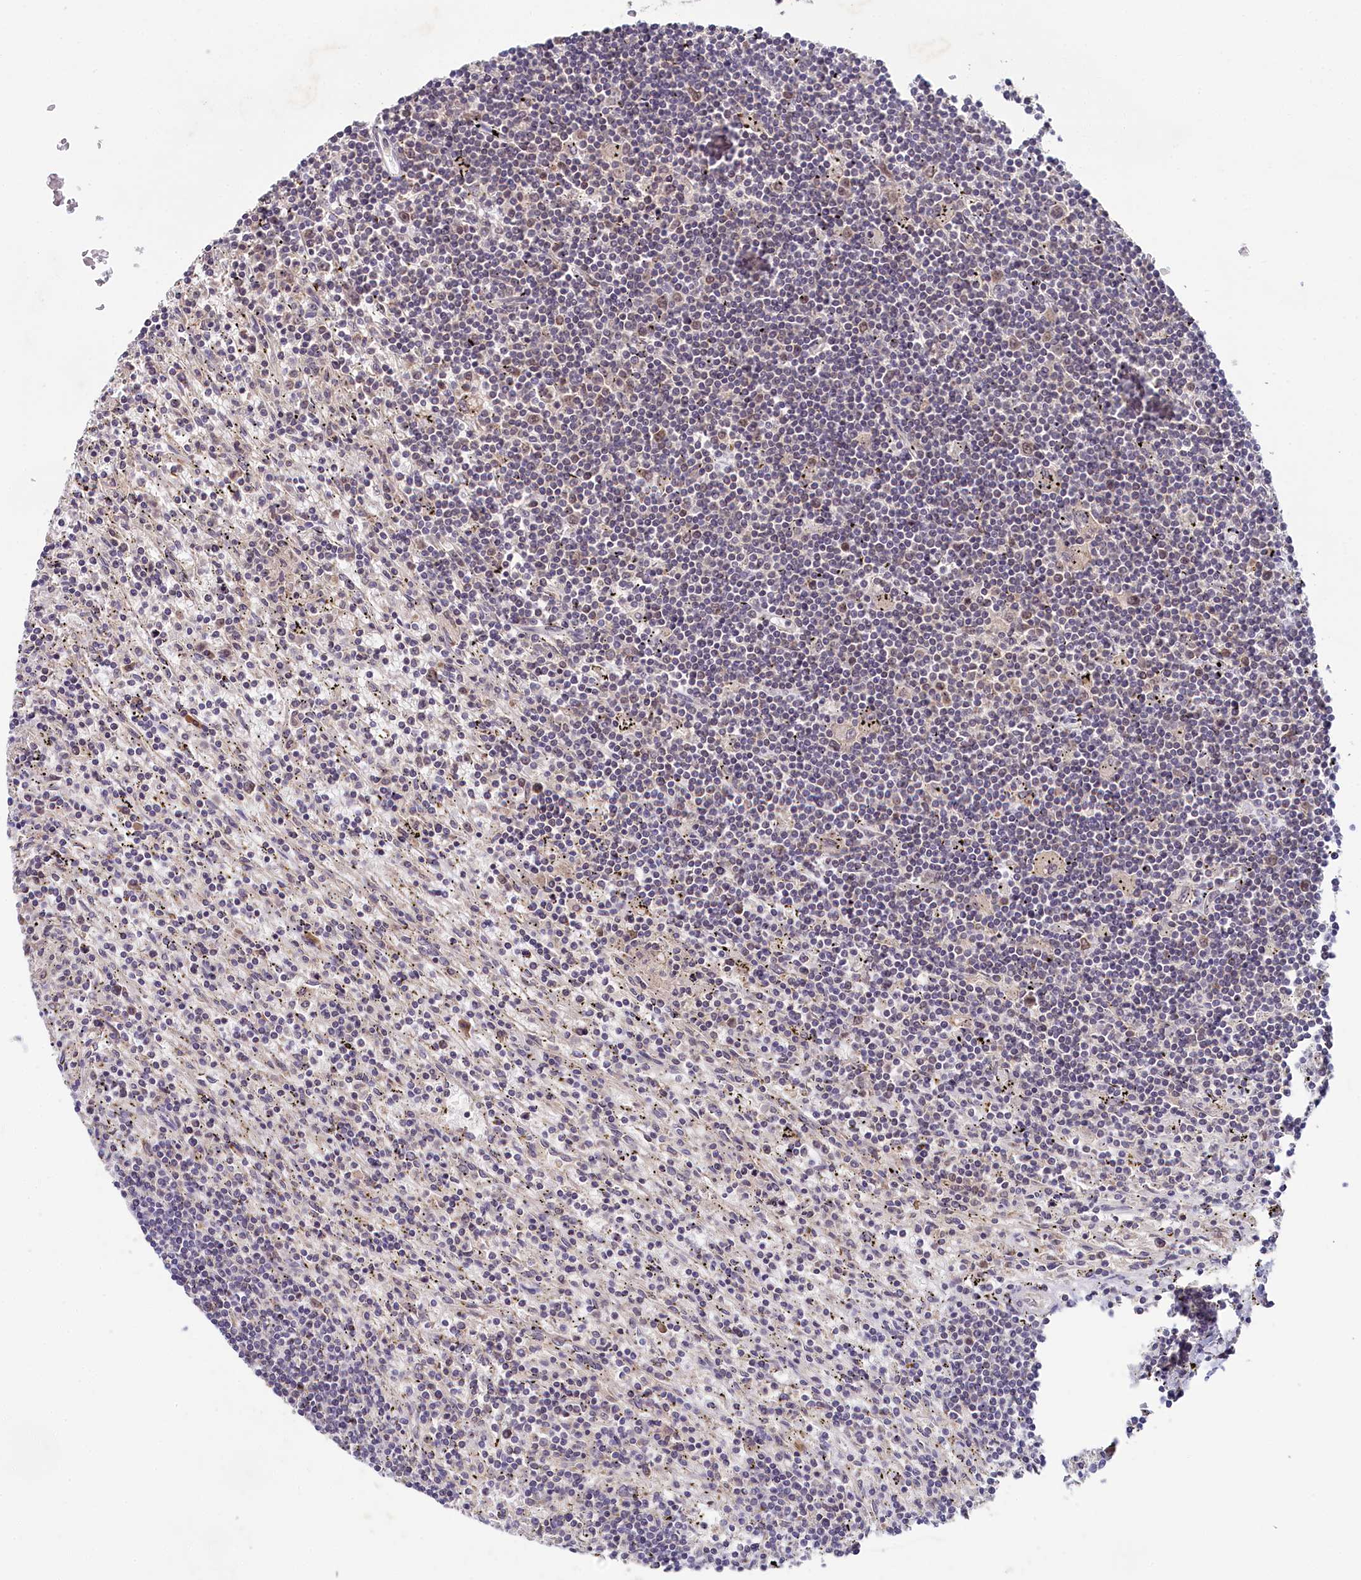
{"staining": {"intensity": "weak", "quantity": "<25%", "location": "nuclear"}, "tissue": "lymphoma", "cell_type": "Tumor cells", "image_type": "cancer", "snomed": [{"axis": "morphology", "description": "Malignant lymphoma, non-Hodgkin's type, Low grade"}, {"axis": "topography", "description": "Spleen"}], "caption": "Human lymphoma stained for a protein using IHC reveals no expression in tumor cells.", "gene": "SPINK9", "patient": {"sex": "male", "age": 76}}